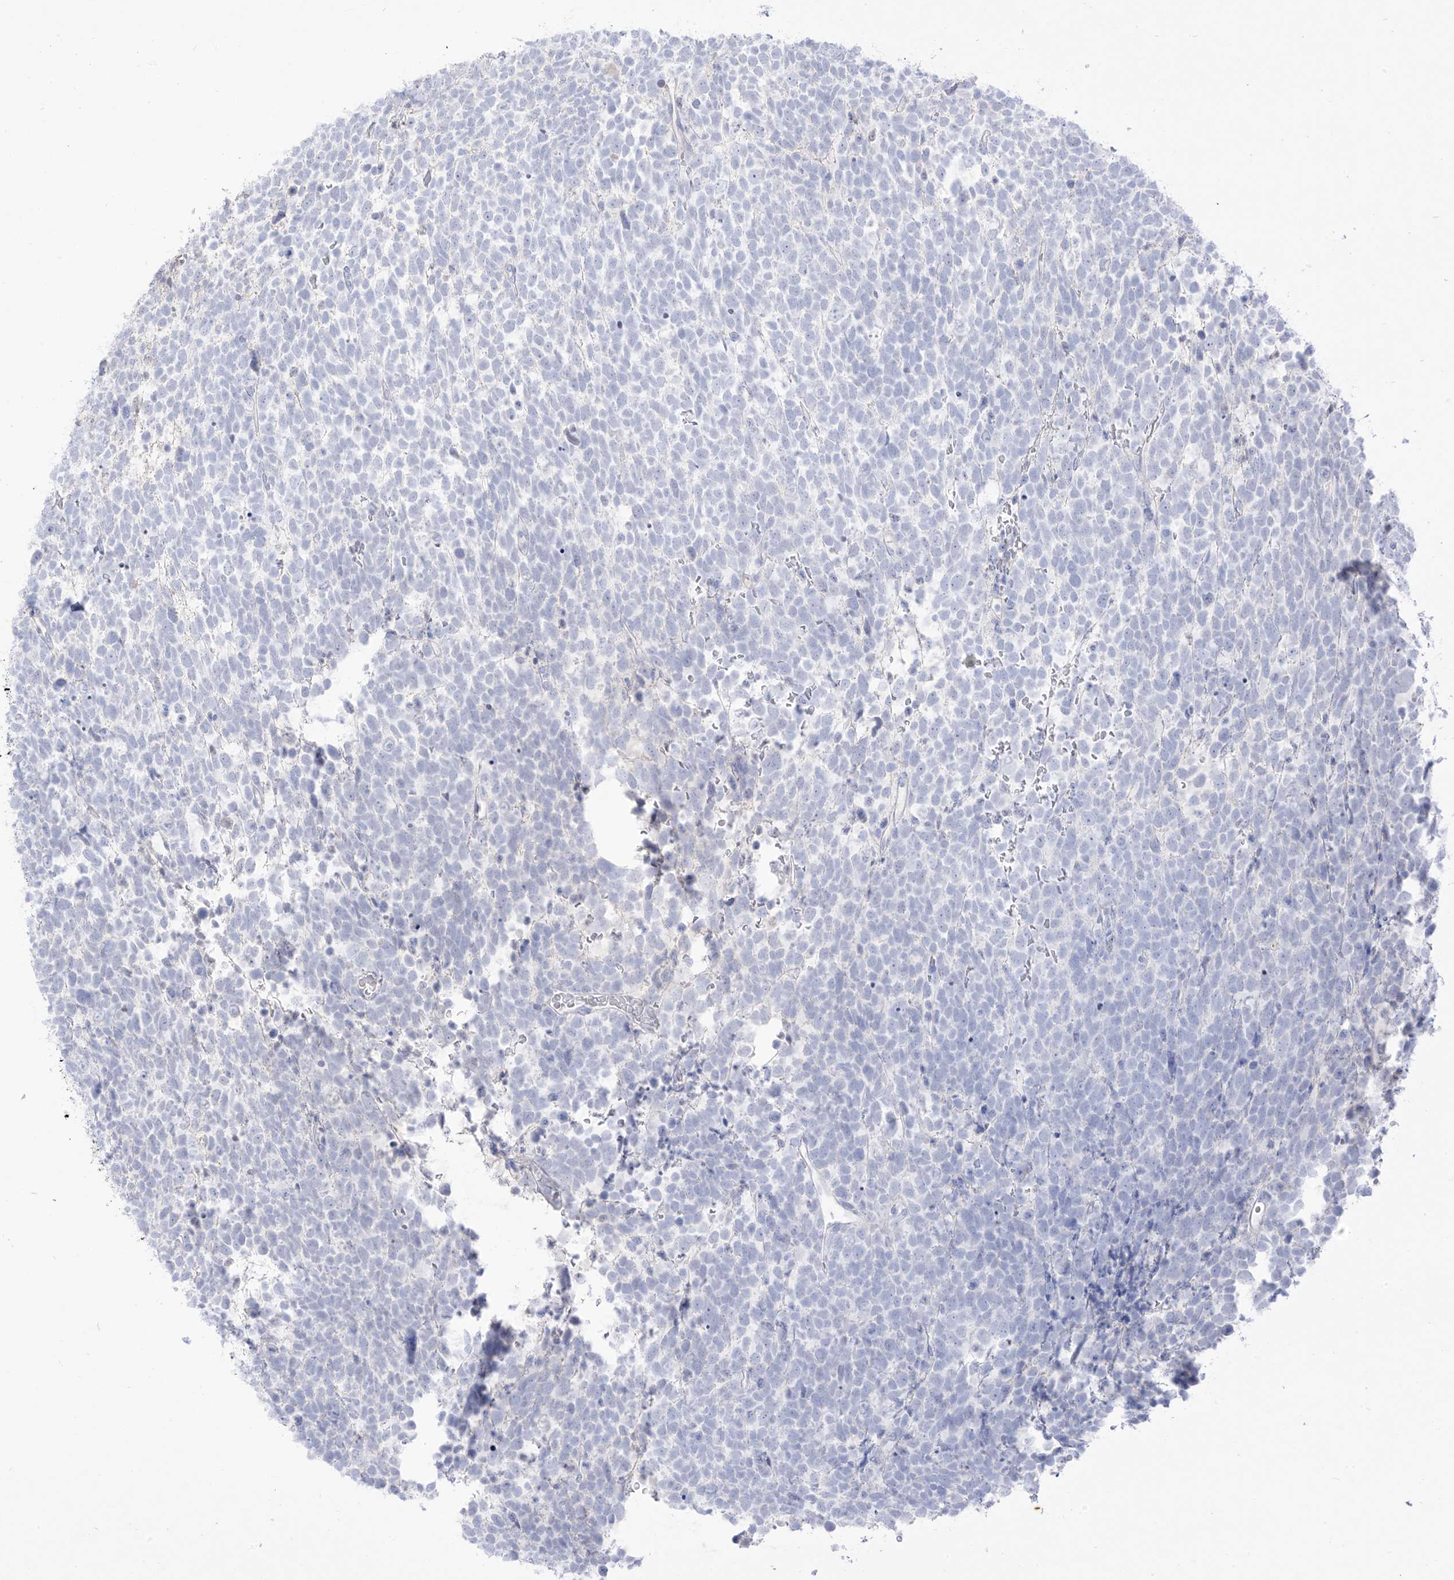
{"staining": {"intensity": "negative", "quantity": "none", "location": "none"}, "tissue": "urothelial cancer", "cell_type": "Tumor cells", "image_type": "cancer", "snomed": [{"axis": "morphology", "description": "Urothelial carcinoma, High grade"}, {"axis": "topography", "description": "Urinary bladder"}], "caption": "Tumor cells are negative for protein expression in human urothelial cancer.", "gene": "TGM4", "patient": {"sex": "female", "age": 82}}